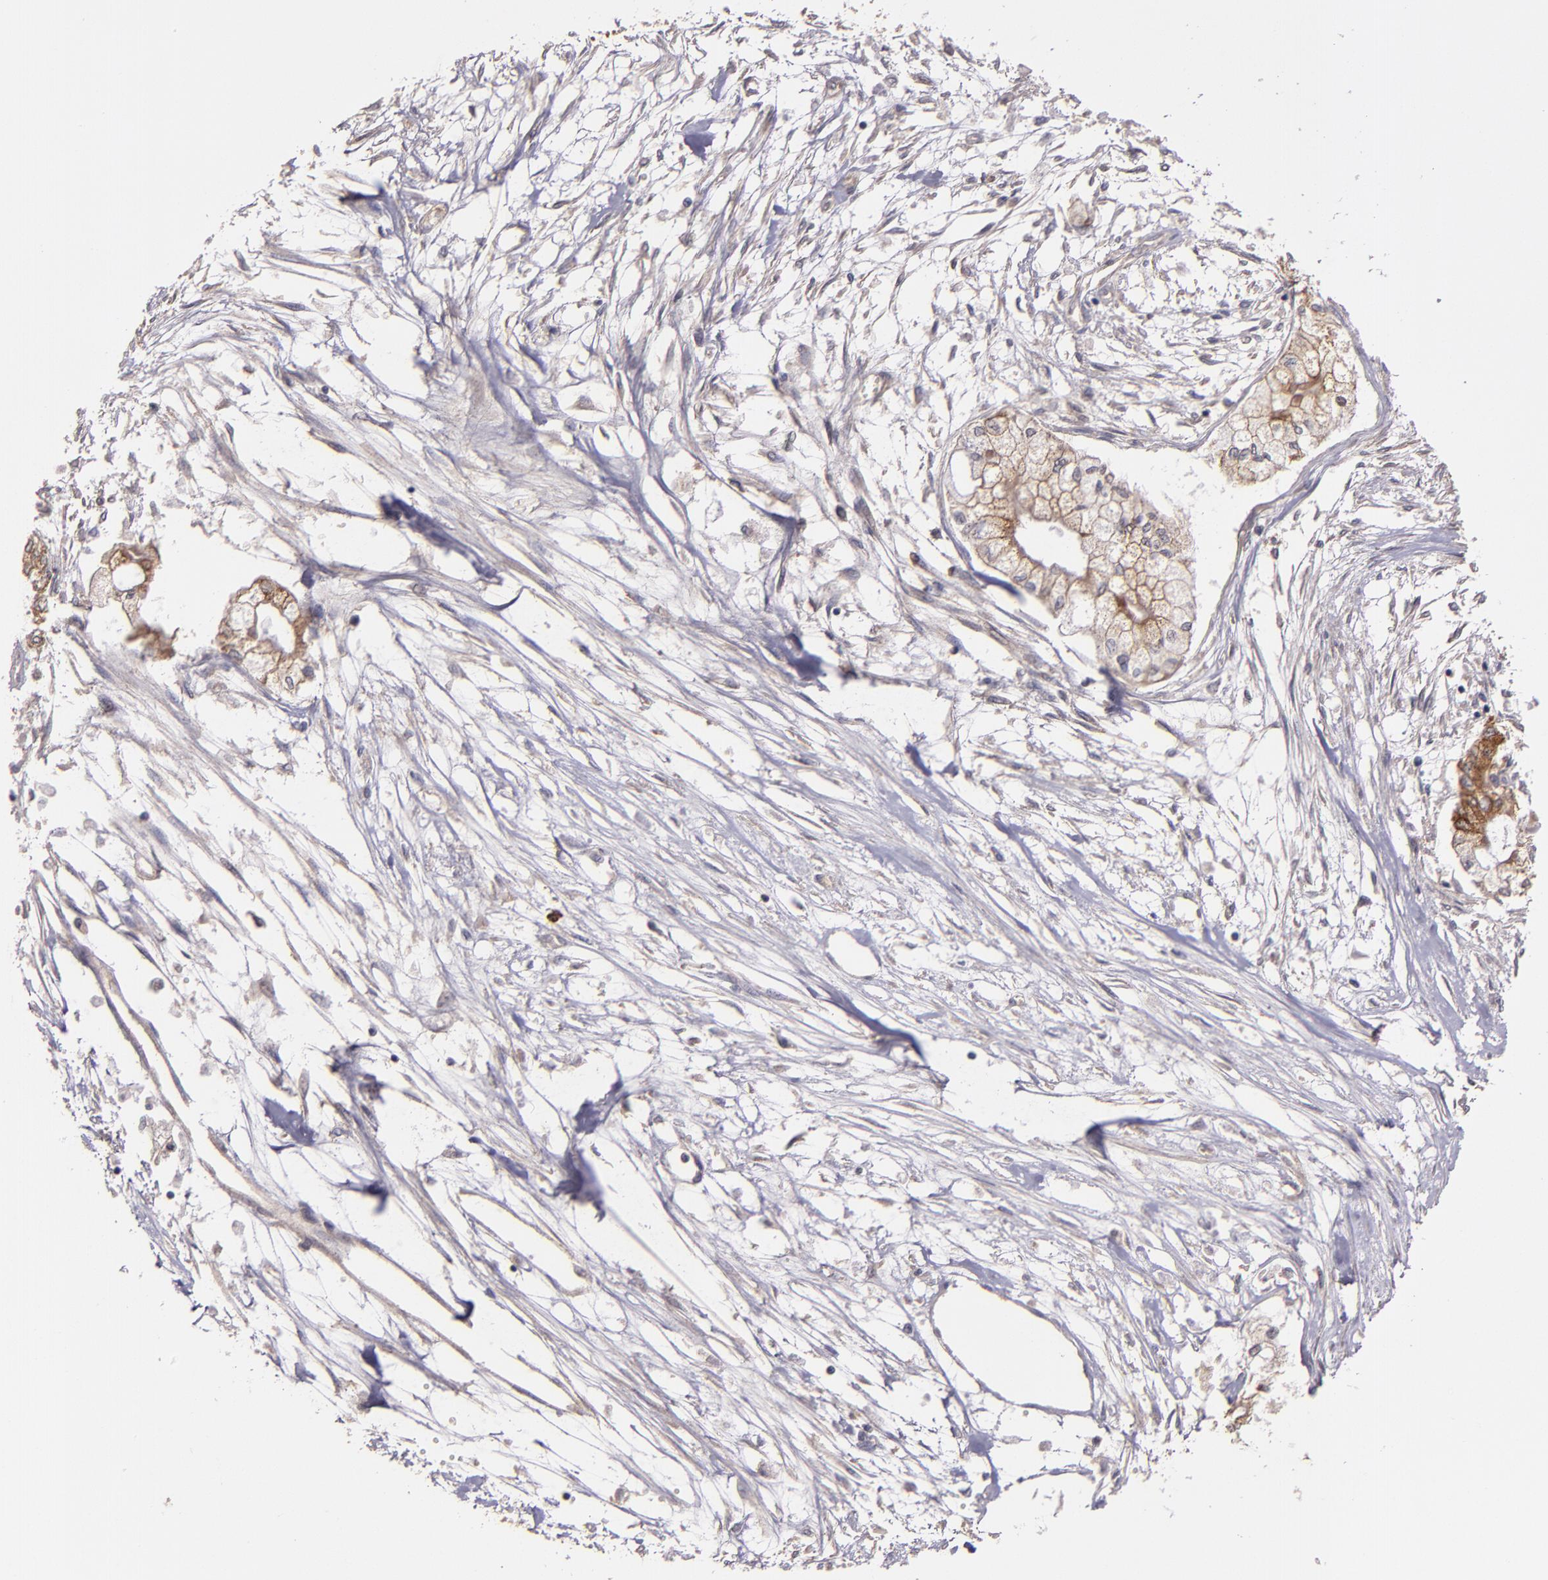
{"staining": {"intensity": "moderate", "quantity": "<25%", "location": "cytoplasmic/membranous"}, "tissue": "pancreatic cancer", "cell_type": "Tumor cells", "image_type": "cancer", "snomed": [{"axis": "morphology", "description": "Adenocarcinoma, NOS"}, {"axis": "topography", "description": "Pancreas"}], "caption": "Immunohistochemistry of pancreatic cancer (adenocarcinoma) exhibits low levels of moderate cytoplasmic/membranous expression in approximately <25% of tumor cells.", "gene": "FTSJ1", "patient": {"sex": "male", "age": 79}}